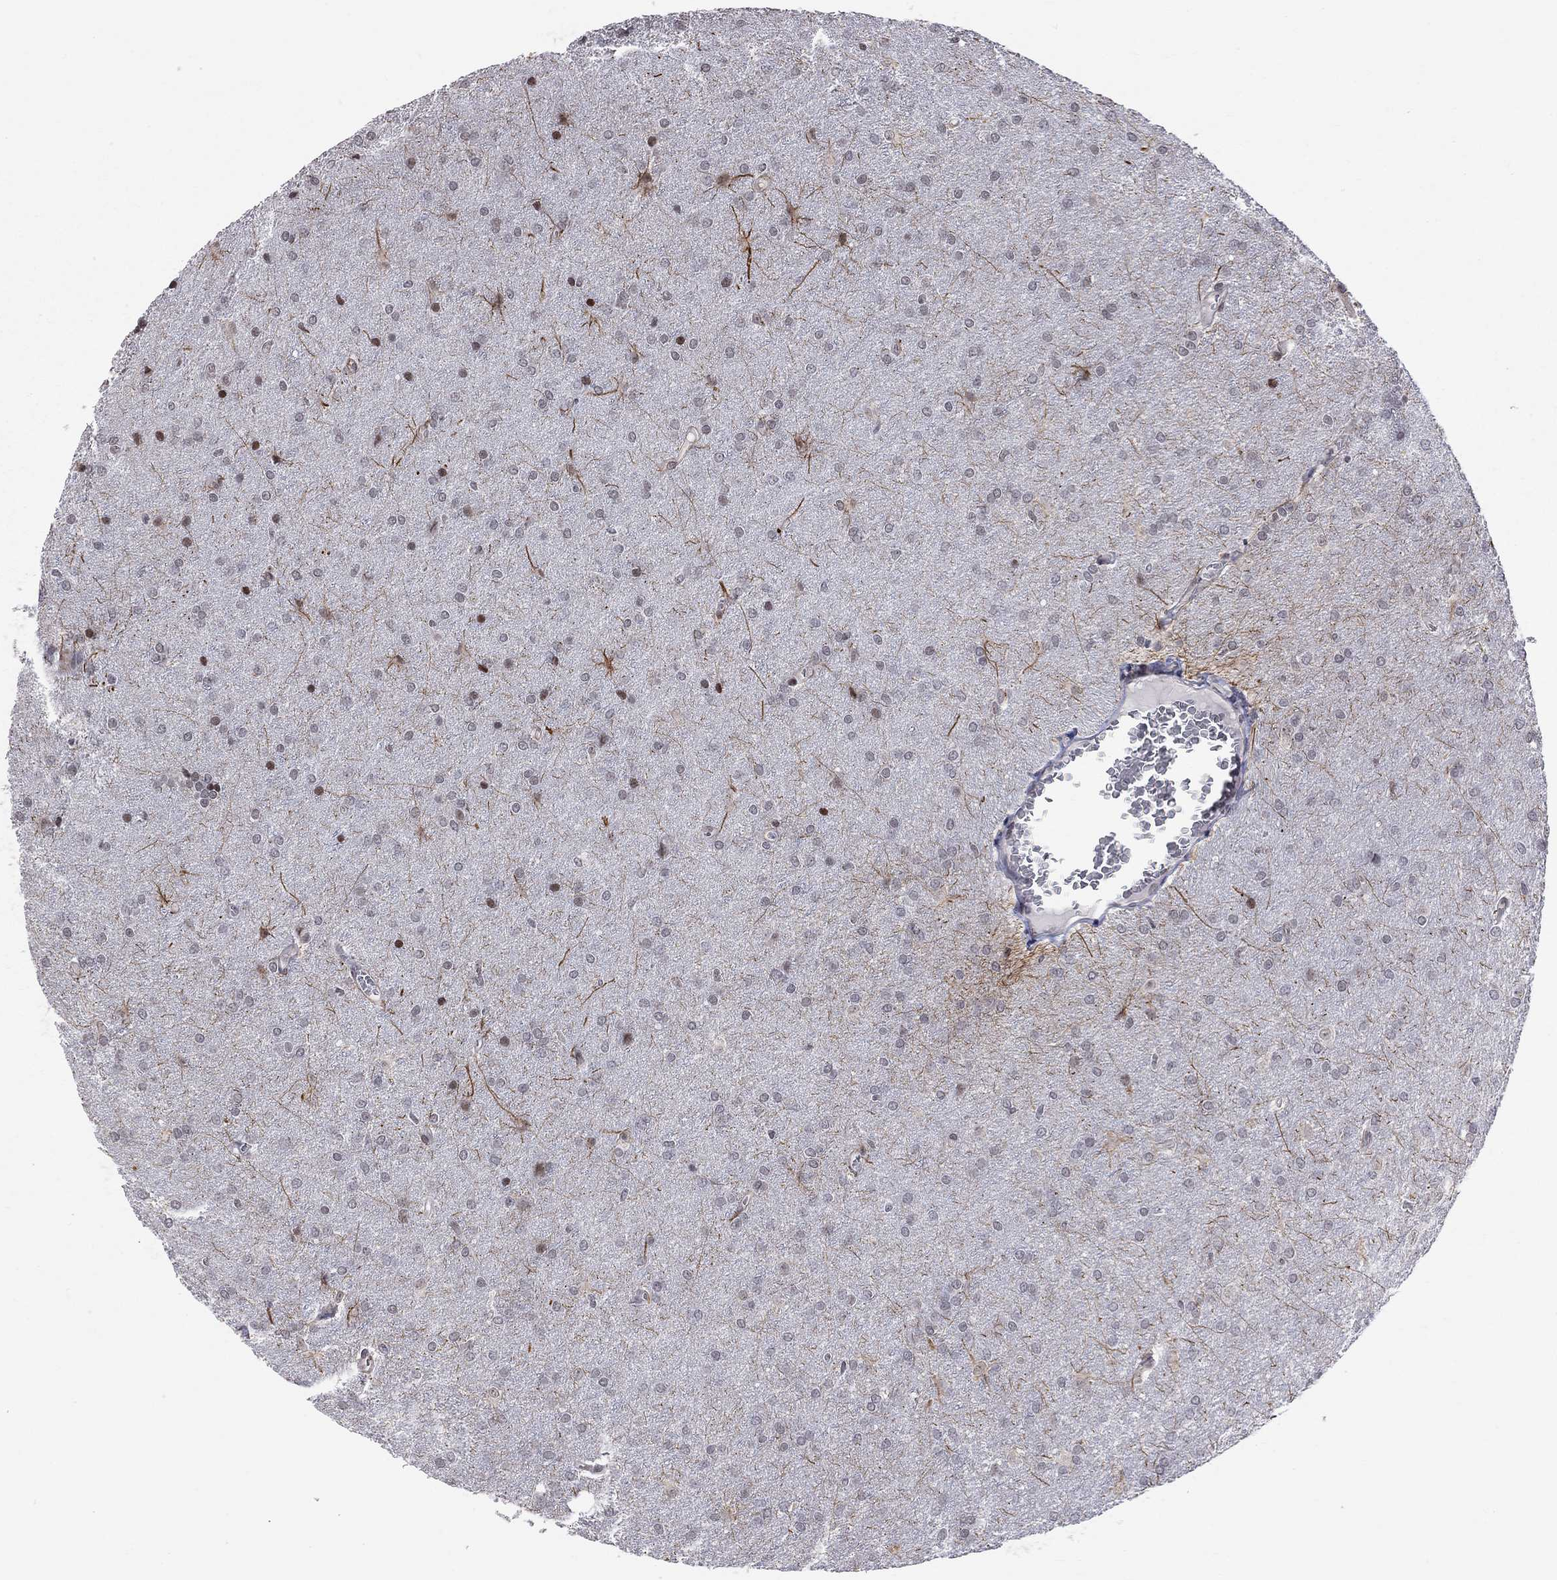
{"staining": {"intensity": "negative", "quantity": "none", "location": "none"}, "tissue": "glioma", "cell_type": "Tumor cells", "image_type": "cancer", "snomed": [{"axis": "morphology", "description": "Glioma, malignant, Low grade"}, {"axis": "topography", "description": "Brain"}], "caption": "Malignant glioma (low-grade) was stained to show a protein in brown. There is no significant expression in tumor cells.", "gene": "MTNR1B", "patient": {"sex": "female", "age": 32}}